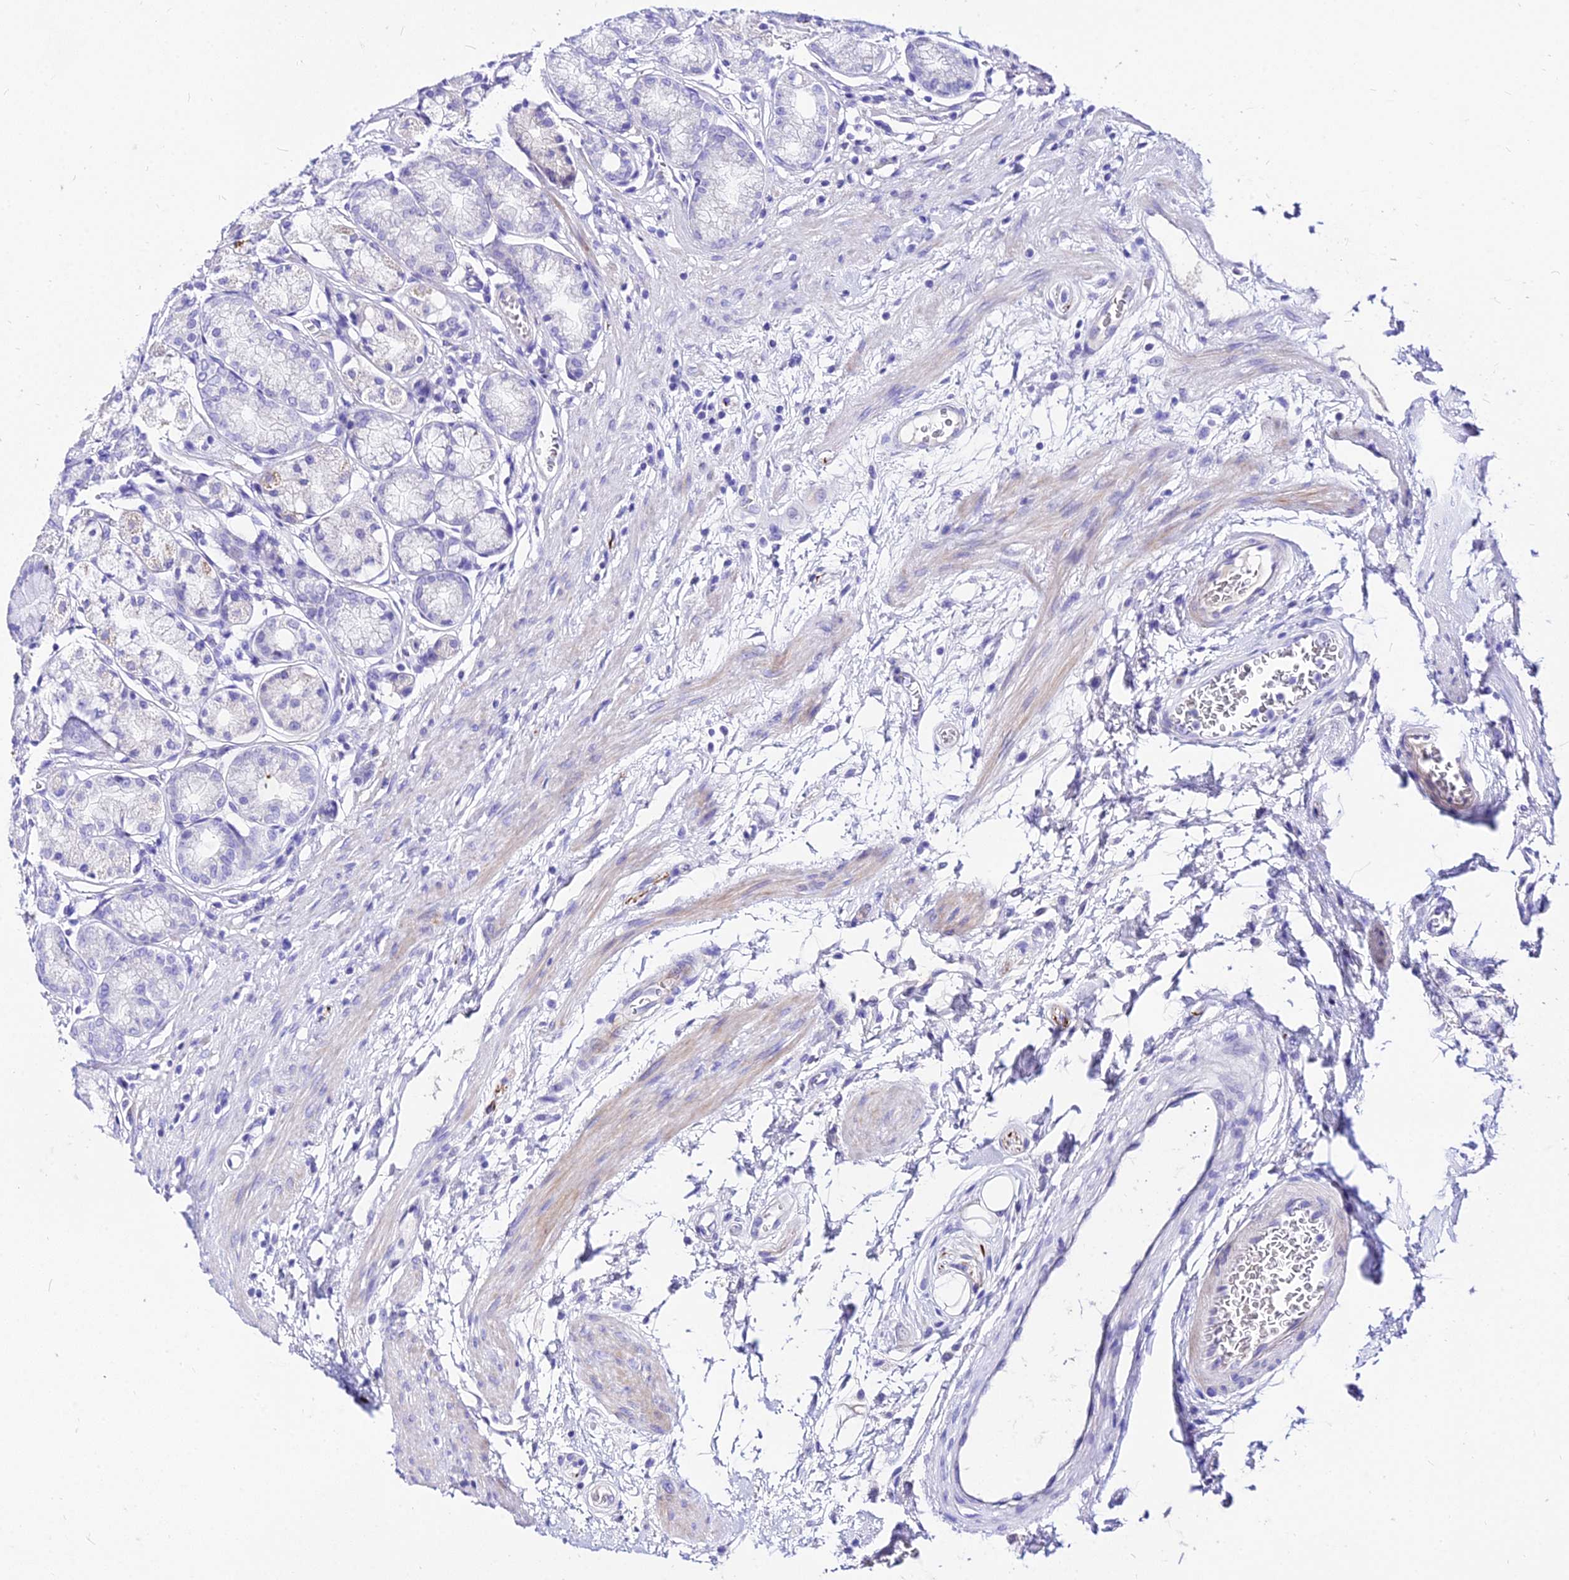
{"staining": {"intensity": "negative", "quantity": "none", "location": "none"}, "tissue": "stomach", "cell_type": "Glandular cells", "image_type": "normal", "snomed": [{"axis": "morphology", "description": "Normal tissue, NOS"}, {"axis": "morphology", "description": "Adenocarcinoma, NOS"}, {"axis": "morphology", "description": "Adenocarcinoma, High grade"}, {"axis": "topography", "description": "Stomach, upper"}, {"axis": "topography", "description": "Stomach"}], "caption": "Photomicrograph shows no significant protein expression in glandular cells of unremarkable stomach.", "gene": "DEFB106A", "patient": {"sex": "female", "age": 65}}